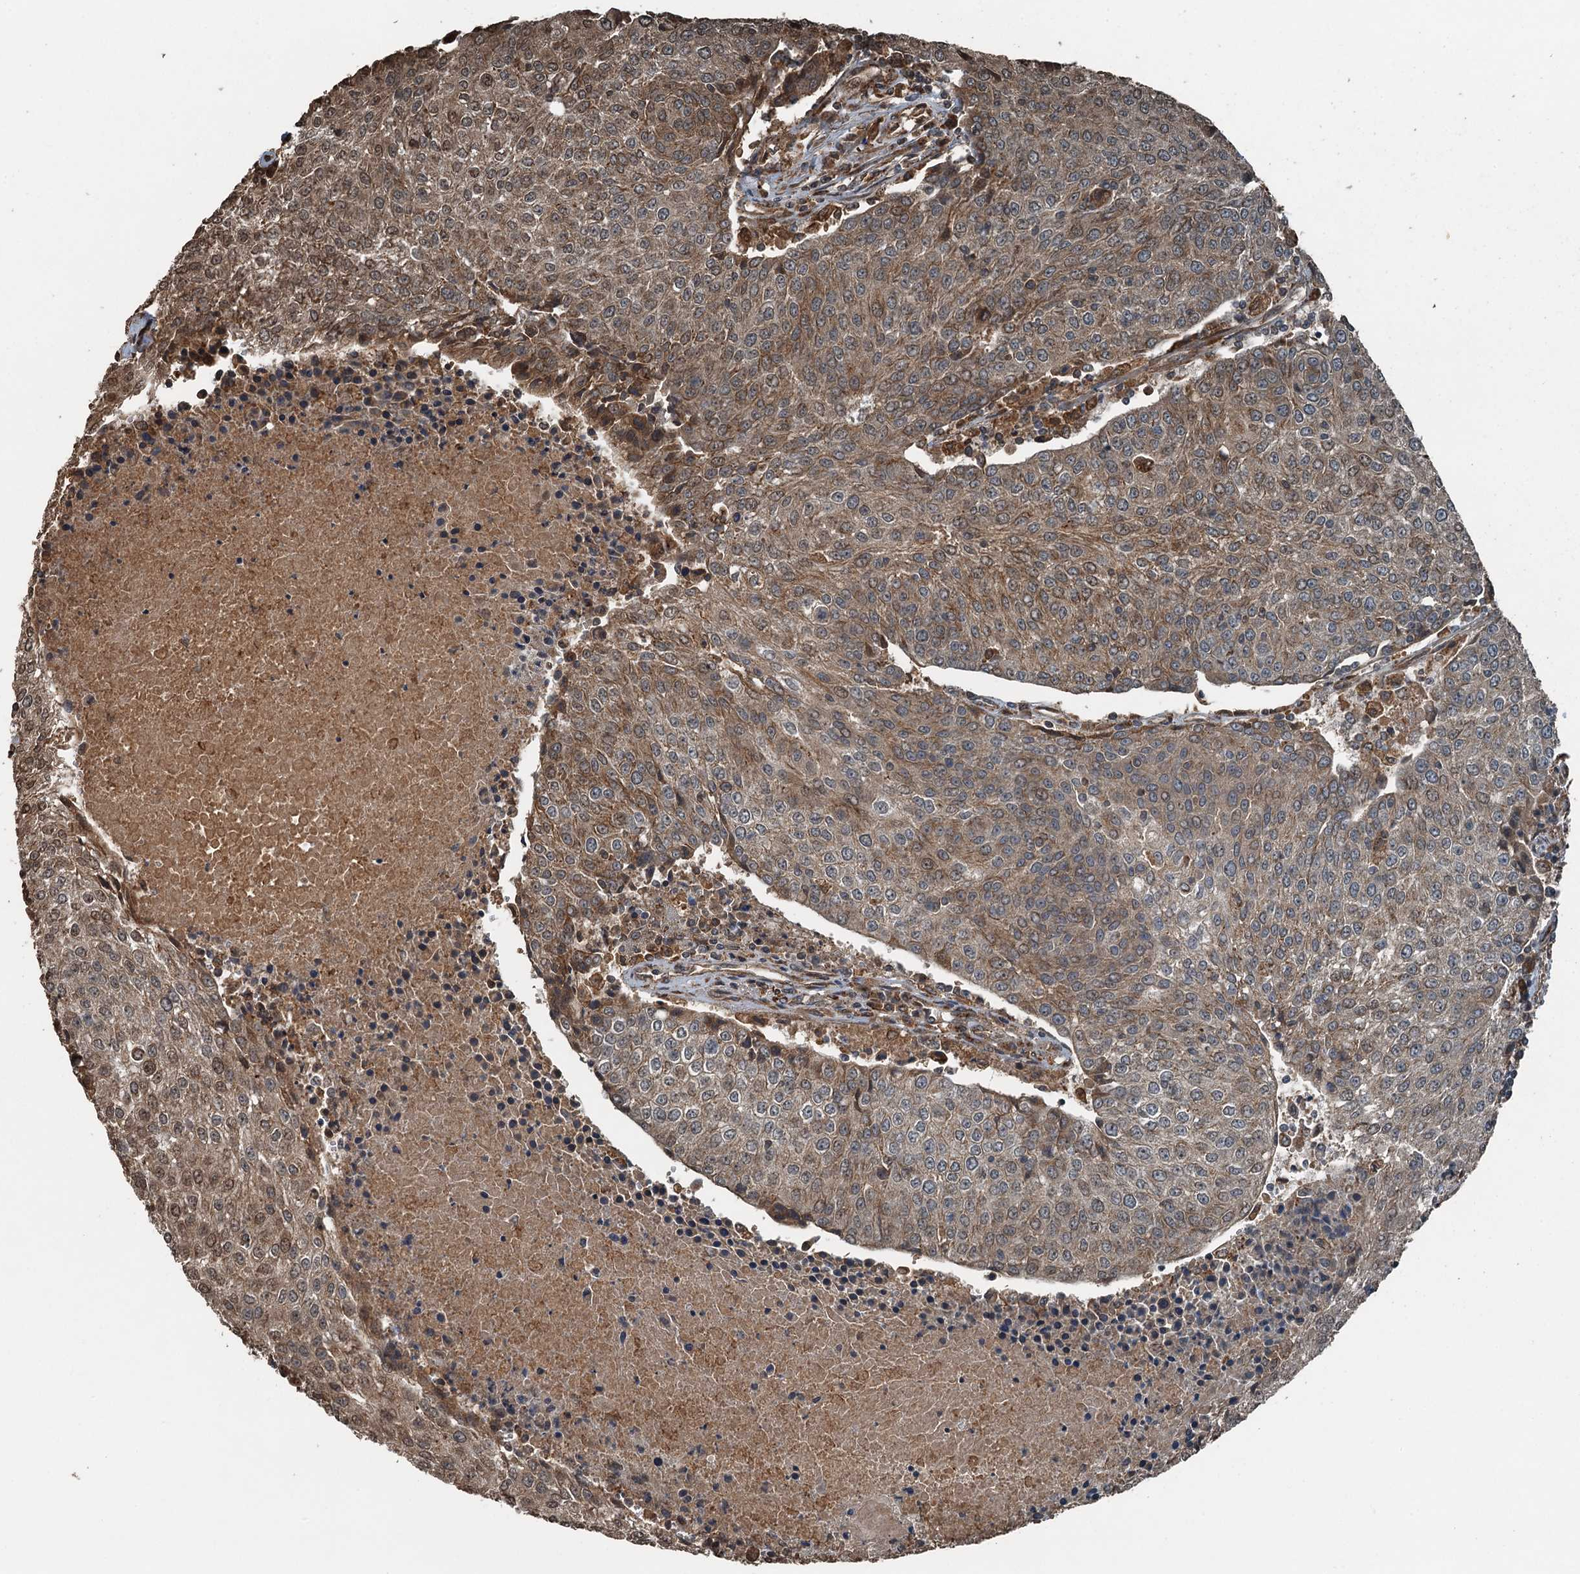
{"staining": {"intensity": "moderate", "quantity": ">75%", "location": "cytoplasmic/membranous,nuclear"}, "tissue": "urothelial cancer", "cell_type": "Tumor cells", "image_type": "cancer", "snomed": [{"axis": "morphology", "description": "Urothelial carcinoma, High grade"}, {"axis": "topography", "description": "Urinary bladder"}], "caption": "A medium amount of moderate cytoplasmic/membranous and nuclear staining is appreciated in about >75% of tumor cells in urothelial cancer tissue.", "gene": "TCTN1", "patient": {"sex": "female", "age": 85}}